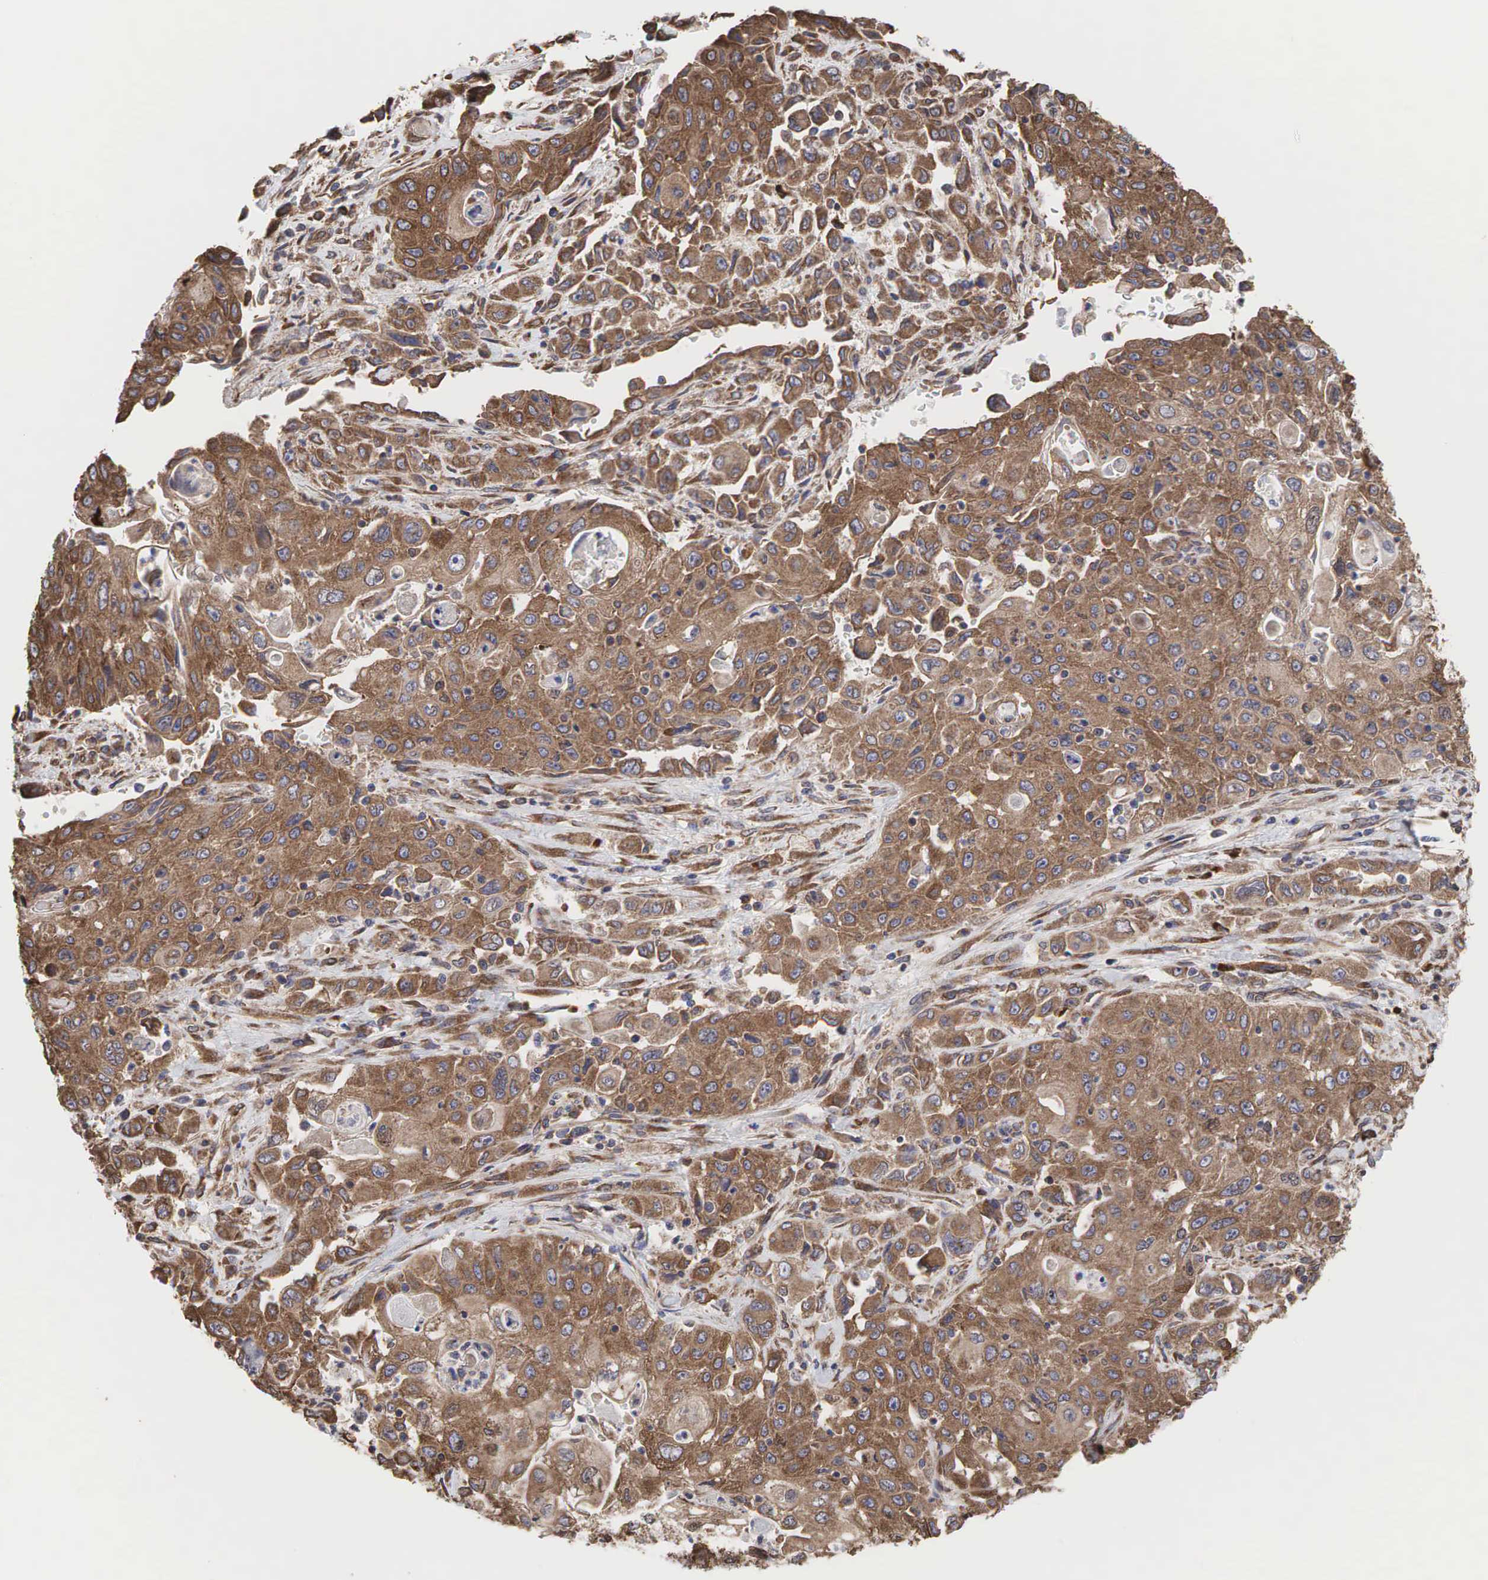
{"staining": {"intensity": "strong", "quantity": ">75%", "location": "cytoplasmic/membranous"}, "tissue": "pancreatic cancer", "cell_type": "Tumor cells", "image_type": "cancer", "snomed": [{"axis": "morphology", "description": "Adenocarcinoma, NOS"}, {"axis": "topography", "description": "Pancreas"}], "caption": "There is high levels of strong cytoplasmic/membranous expression in tumor cells of pancreatic cancer, as demonstrated by immunohistochemical staining (brown color).", "gene": "PABPC5", "patient": {"sex": "male", "age": 70}}